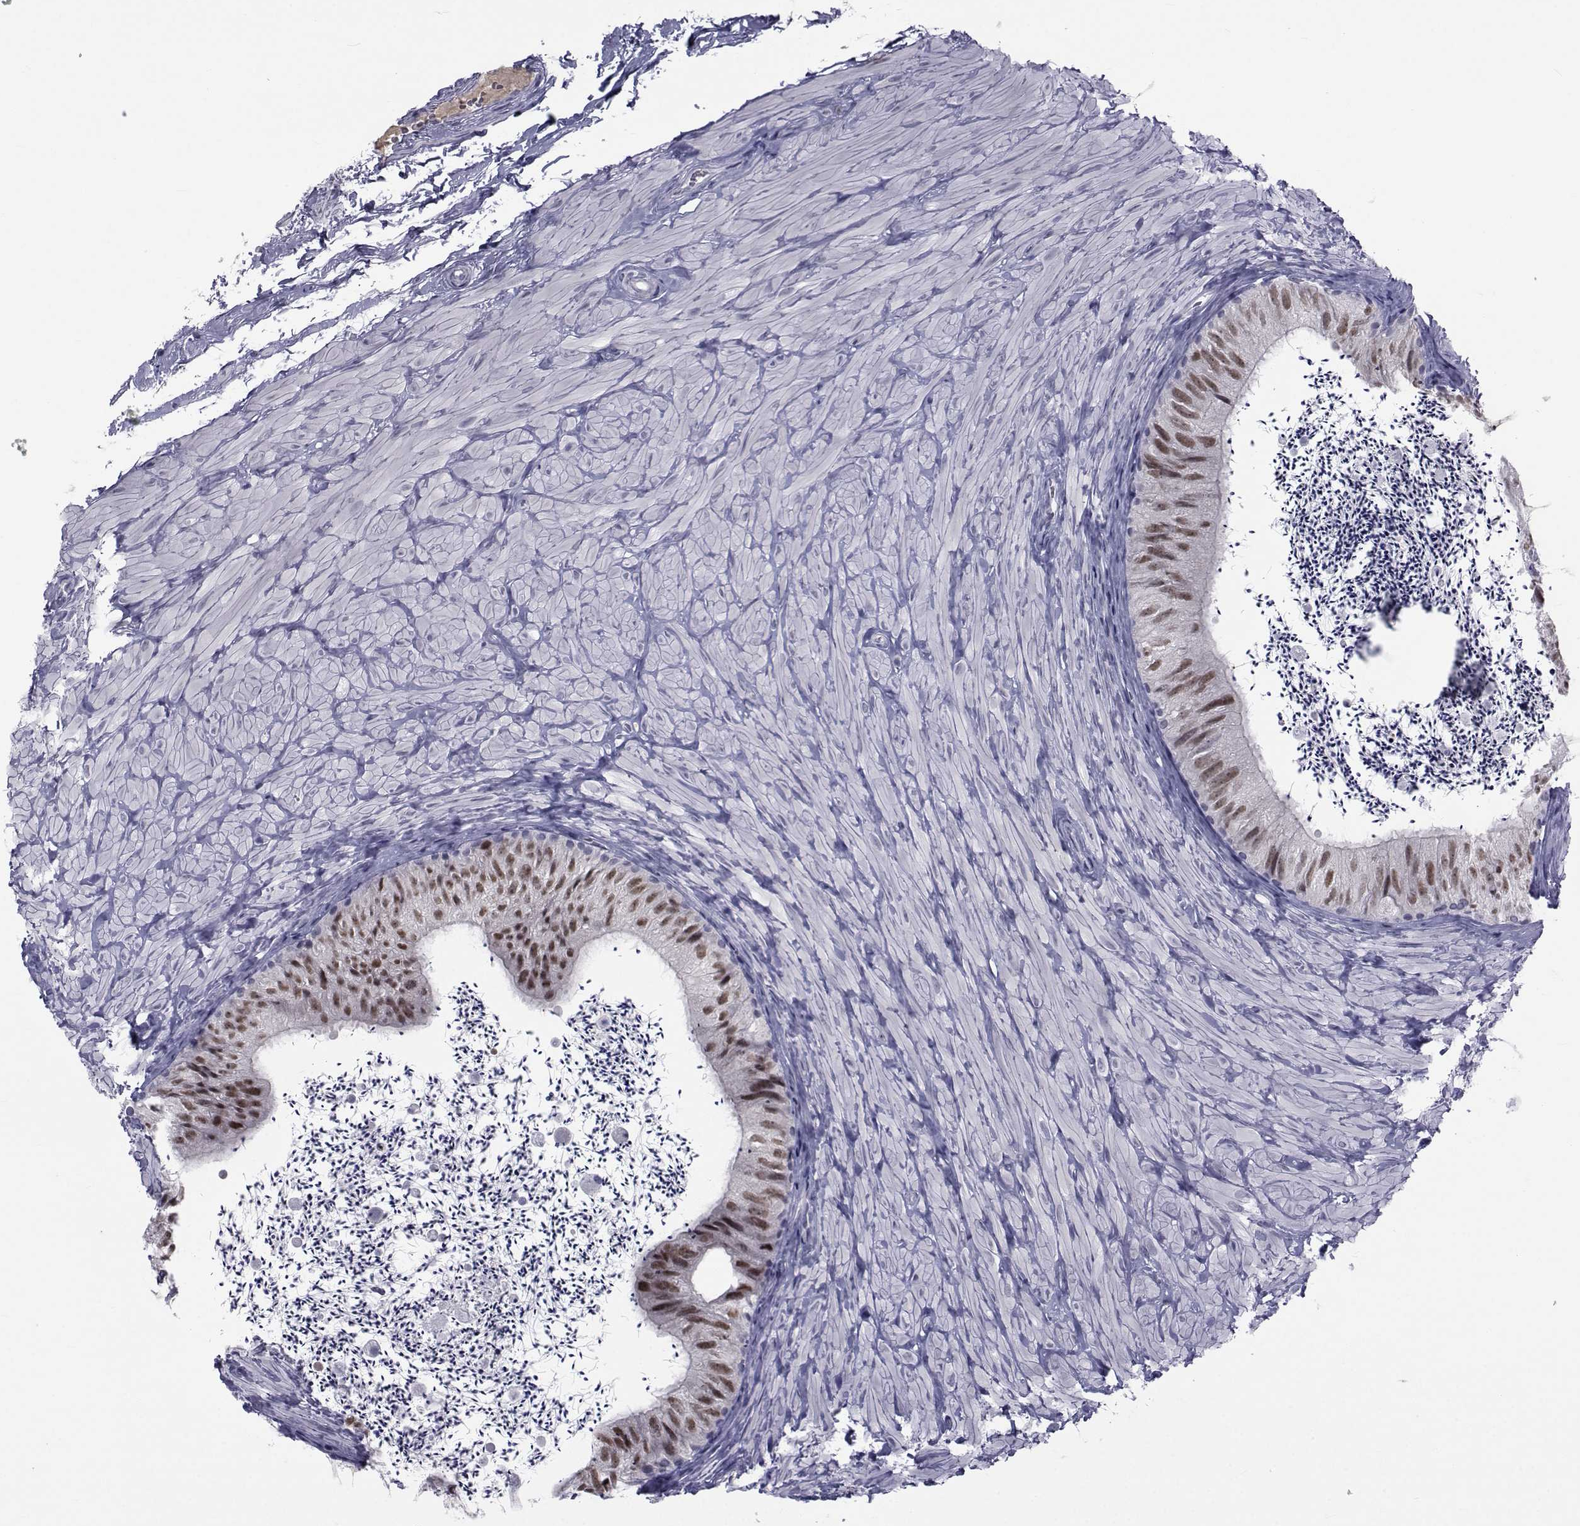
{"staining": {"intensity": "moderate", "quantity": ">75%", "location": "nuclear"}, "tissue": "epididymis", "cell_type": "Glandular cells", "image_type": "normal", "snomed": [{"axis": "morphology", "description": "Normal tissue, NOS"}, {"axis": "topography", "description": "Epididymis"}], "caption": "Human epididymis stained for a protein (brown) demonstrates moderate nuclear positive staining in about >75% of glandular cells.", "gene": "PAX2", "patient": {"sex": "male", "age": 32}}